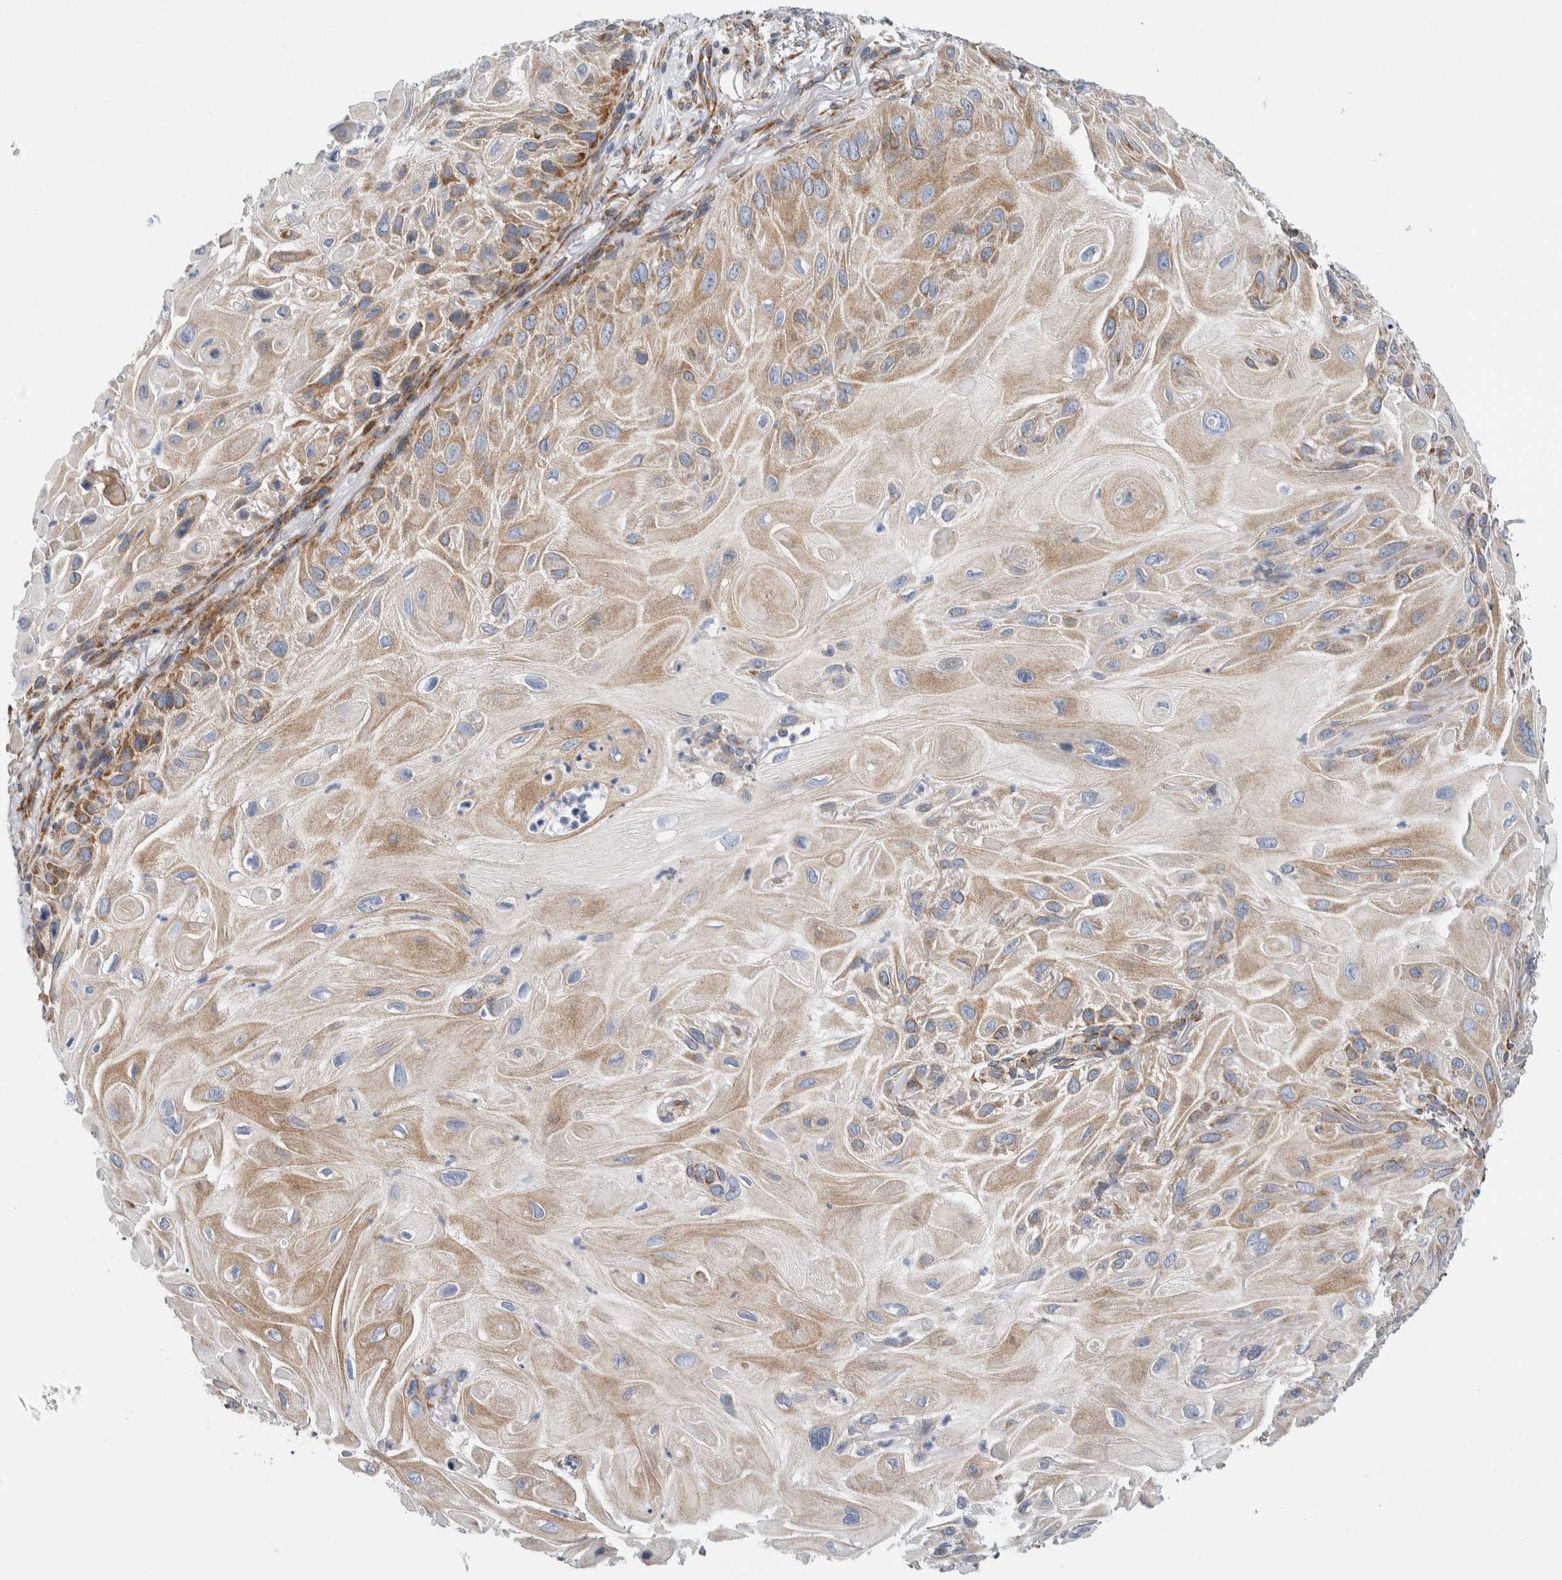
{"staining": {"intensity": "moderate", "quantity": ">75%", "location": "cytoplasmic/membranous"}, "tissue": "skin cancer", "cell_type": "Tumor cells", "image_type": "cancer", "snomed": [{"axis": "morphology", "description": "Squamous cell carcinoma, NOS"}, {"axis": "topography", "description": "Skin"}], "caption": "Immunohistochemistry (DAB) staining of skin cancer shows moderate cytoplasmic/membranous protein expression in approximately >75% of tumor cells. (Brightfield microscopy of DAB IHC at high magnification).", "gene": "RACK1", "patient": {"sex": "female", "age": 77}}